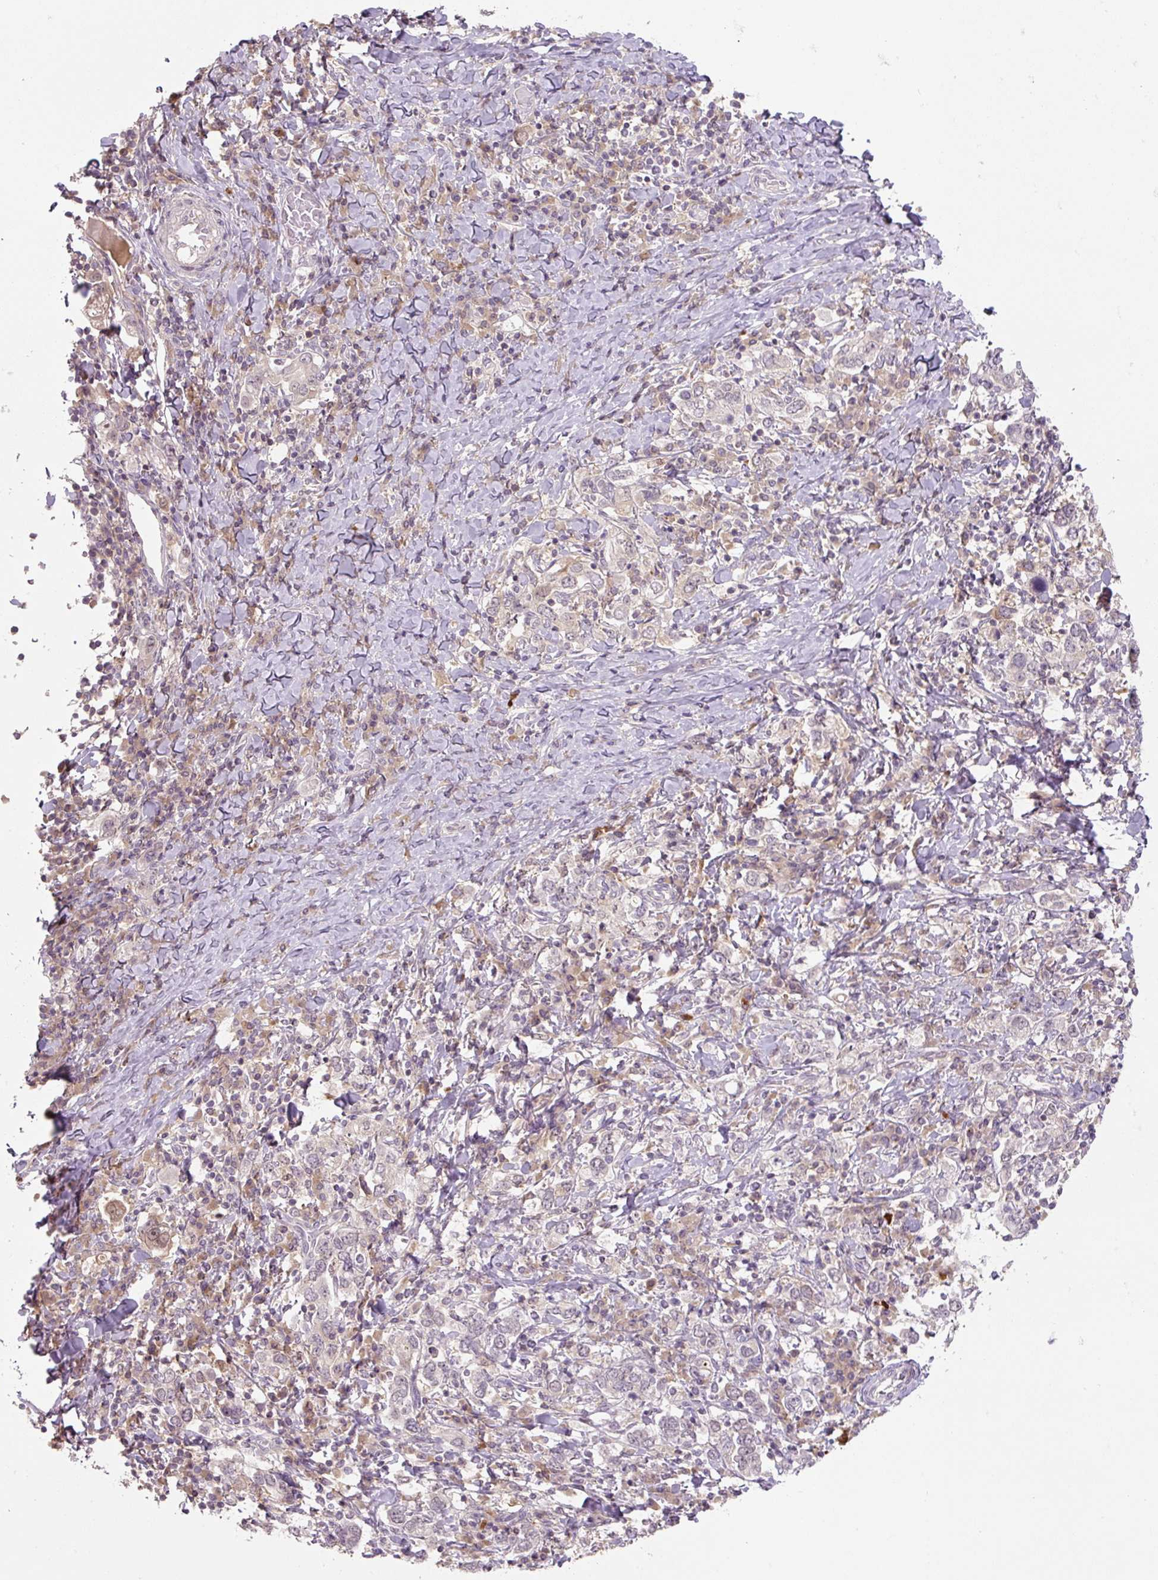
{"staining": {"intensity": "negative", "quantity": "none", "location": "none"}, "tissue": "stomach cancer", "cell_type": "Tumor cells", "image_type": "cancer", "snomed": [{"axis": "morphology", "description": "Adenocarcinoma, NOS"}, {"axis": "topography", "description": "Stomach, upper"}, {"axis": "topography", "description": "Stomach"}], "caption": "Immunohistochemistry (IHC) of adenocarcinoma (stomach) exhibits no positivity in tumor cells.", "gene": "C2orf73", "patient": {"sex": "male", "age": 62}}